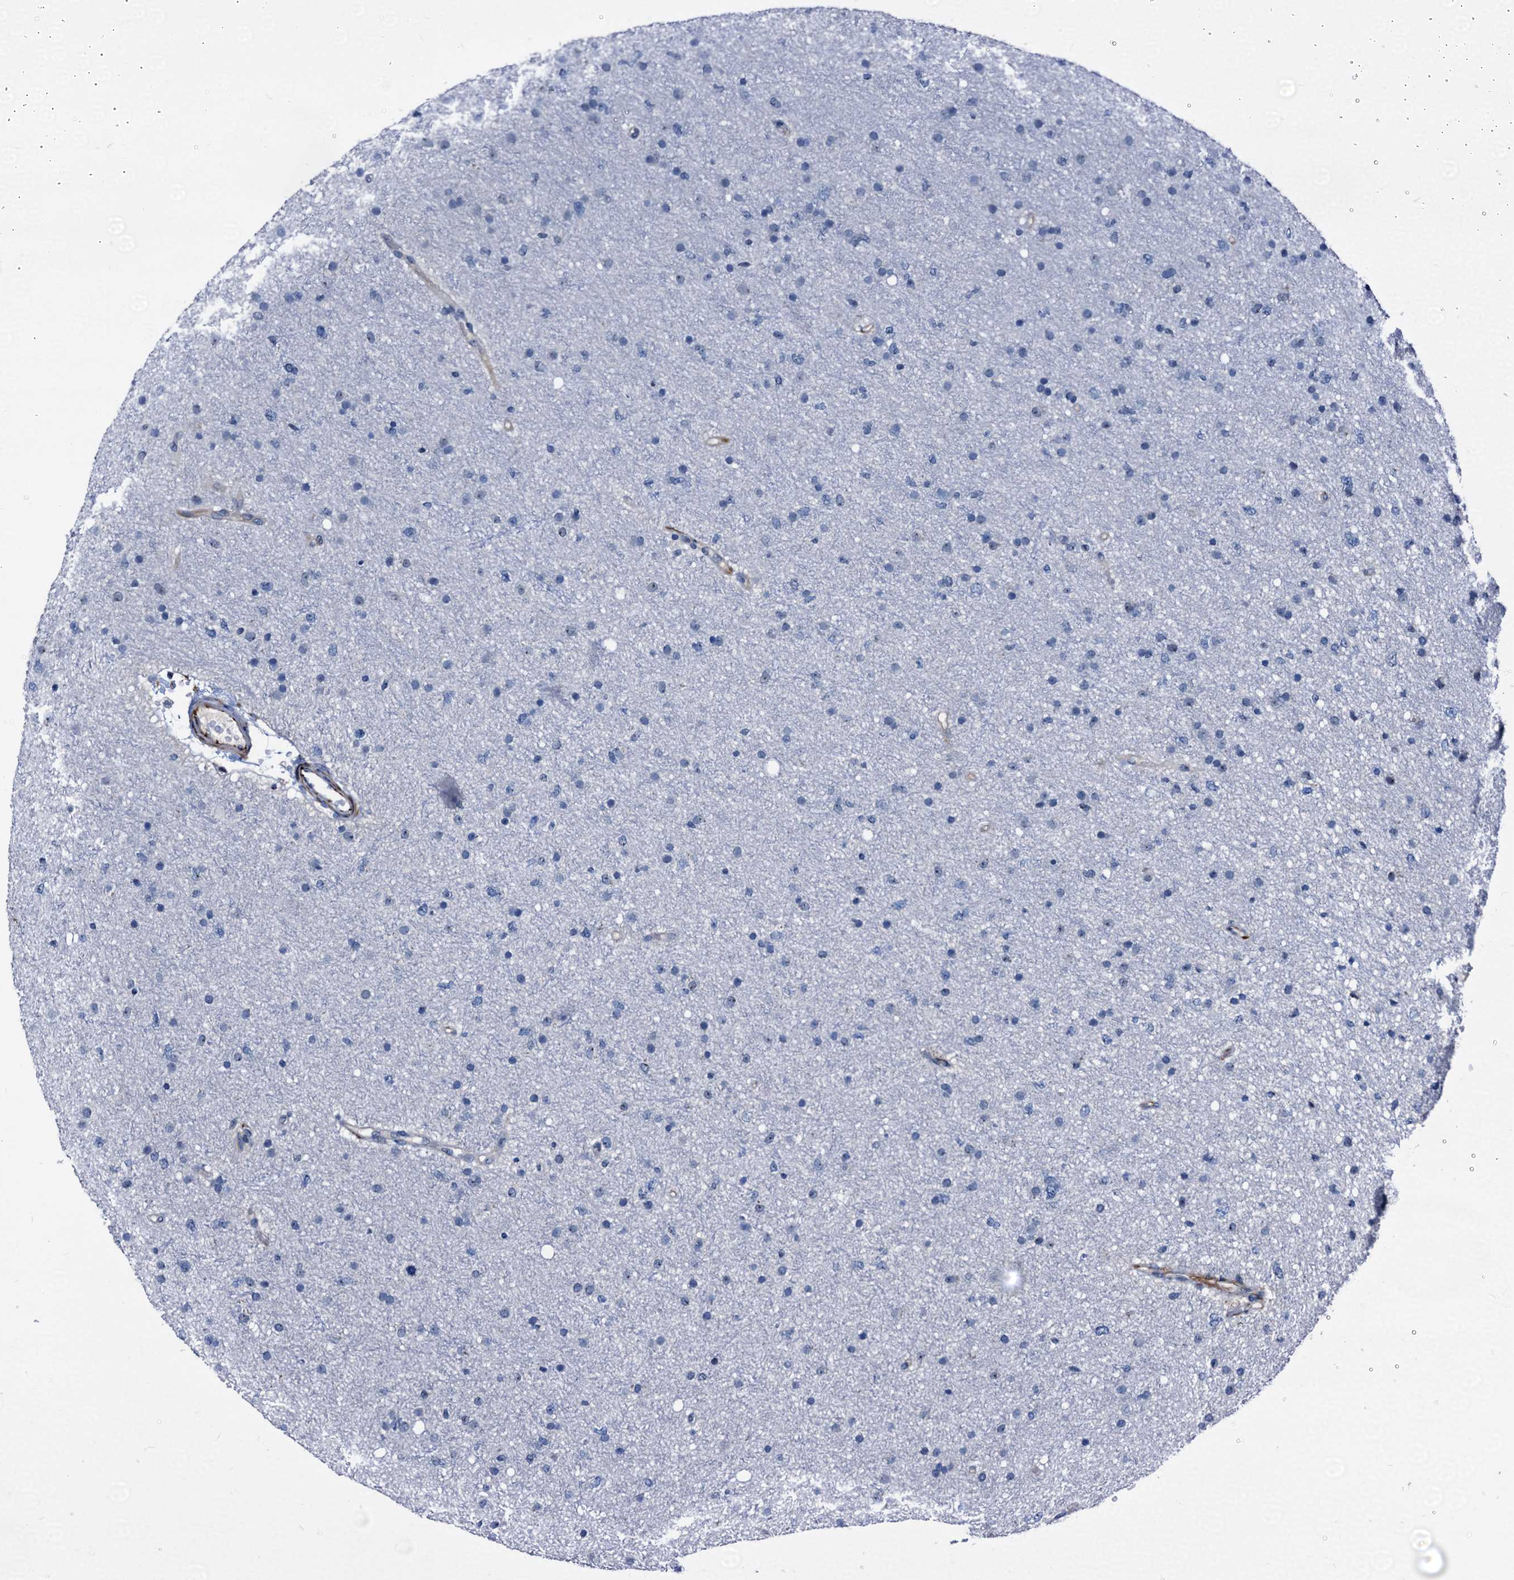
{"staining": {"intensity": "negative", "quantity": "none", "location": "none"}, "tissue": "glioma", "cell_type": "Tumor cells", "image_type": "cancer", "snomed": [{"axis": "morphology", "description": "Glioma, malignant, Low grade"}, {"axis": "topography", "description": "Cerebral cortex"}], "caption": "Glioma was stained to show a protein in brown. There is no significant staining in tumor cells.", "gene": "EMG1", "patient": {"sex": "female", "age": 39}}